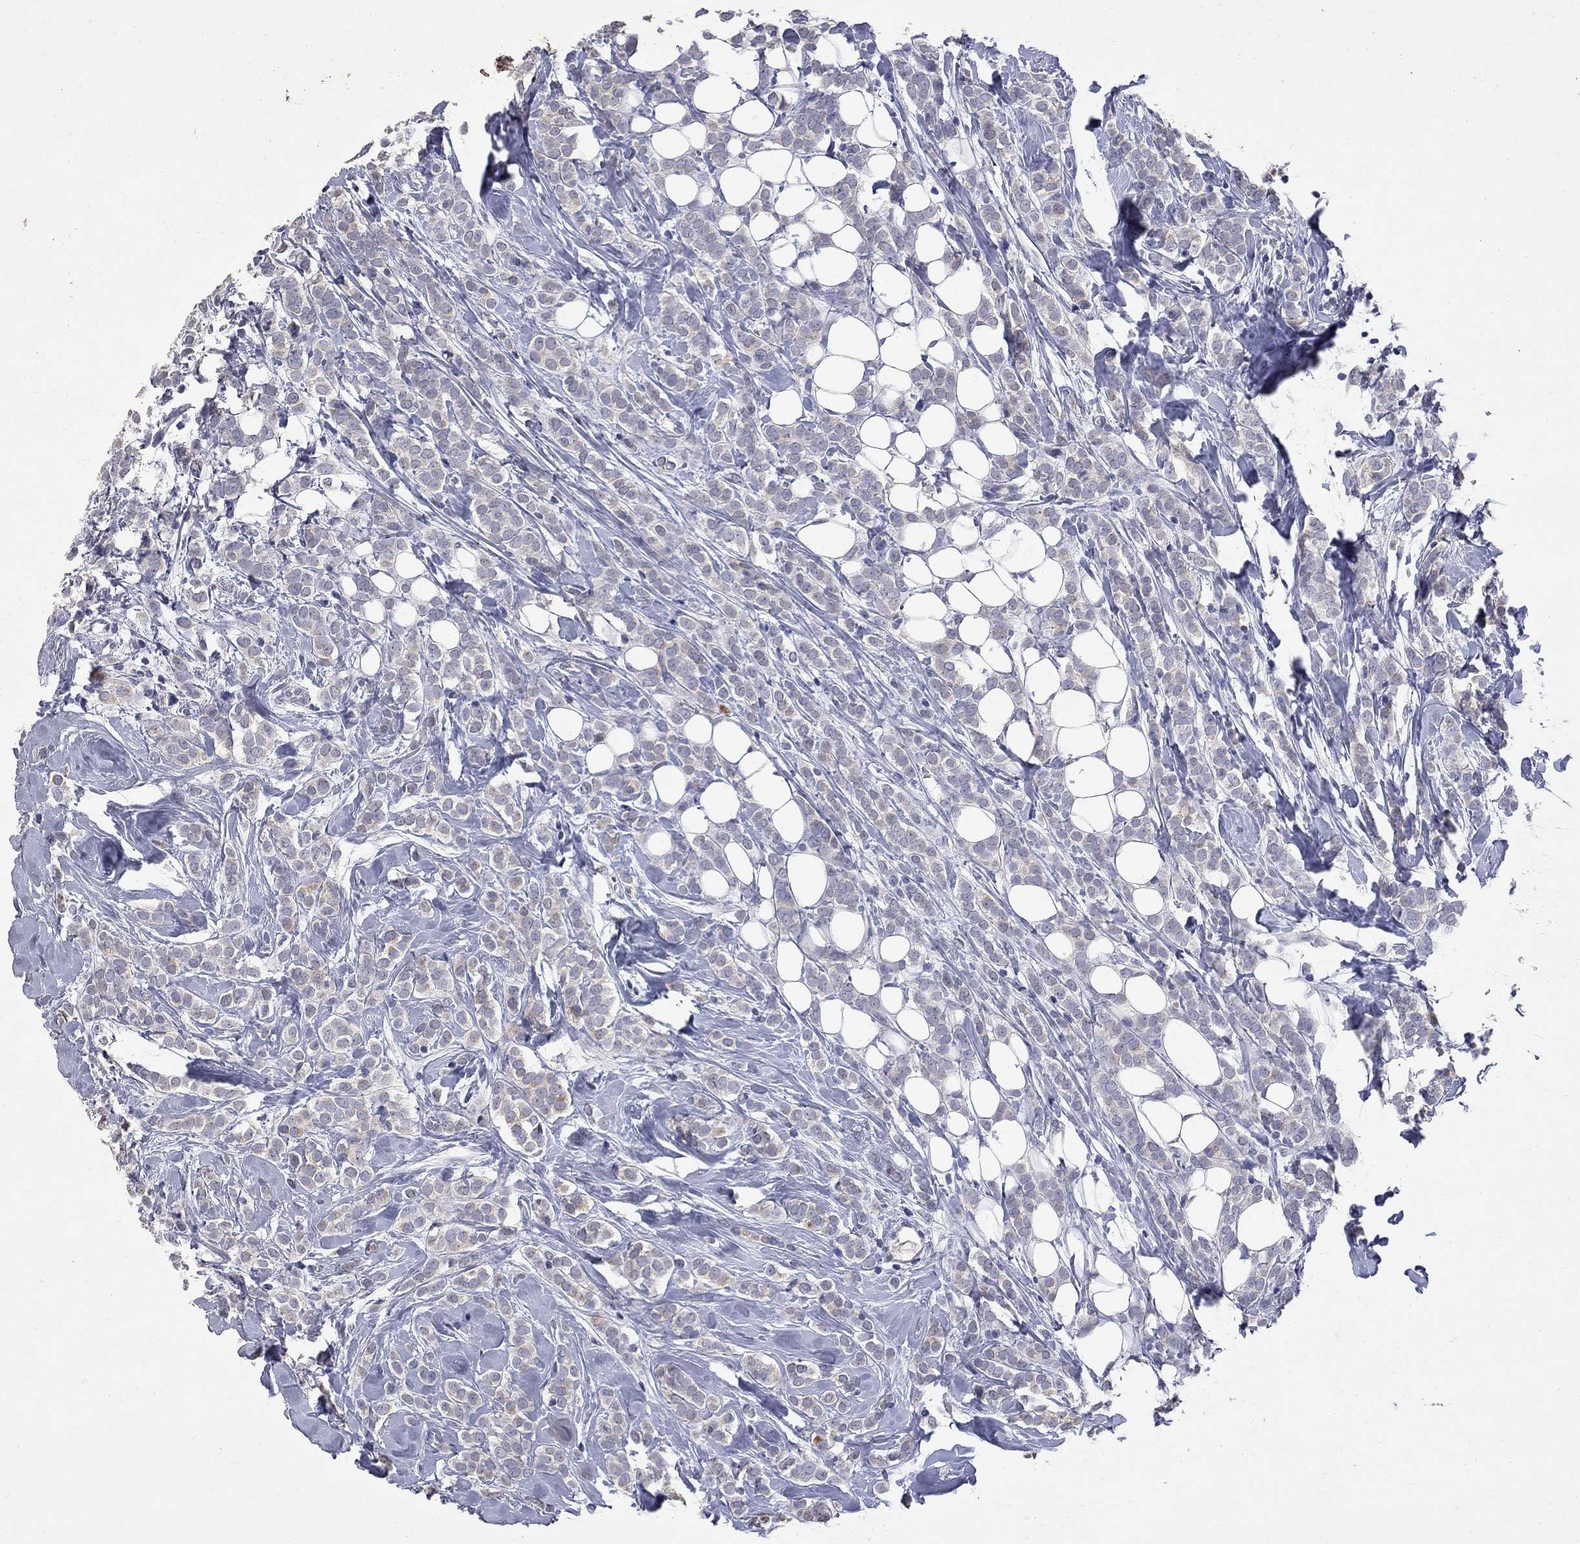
{"staining": {"intensity": "weak", "quantity": "<25%", "location": "cytoplasmic/membranous"}, "tissue": "breast cancer", "cell_type": "Tumor cells", "image_type": "cancer", "snomed": [{"axis": "morphology", "description": "Lobular carcinoma"}, {"axis": "topography", "description": "Breast"}], "caption": "This is an immunohistochemistry photomicrograph of human breast cancer. There is no positivity in tumor cells.", "gene": "NOS2", "patient": {"sex": "female", "age": 49}}